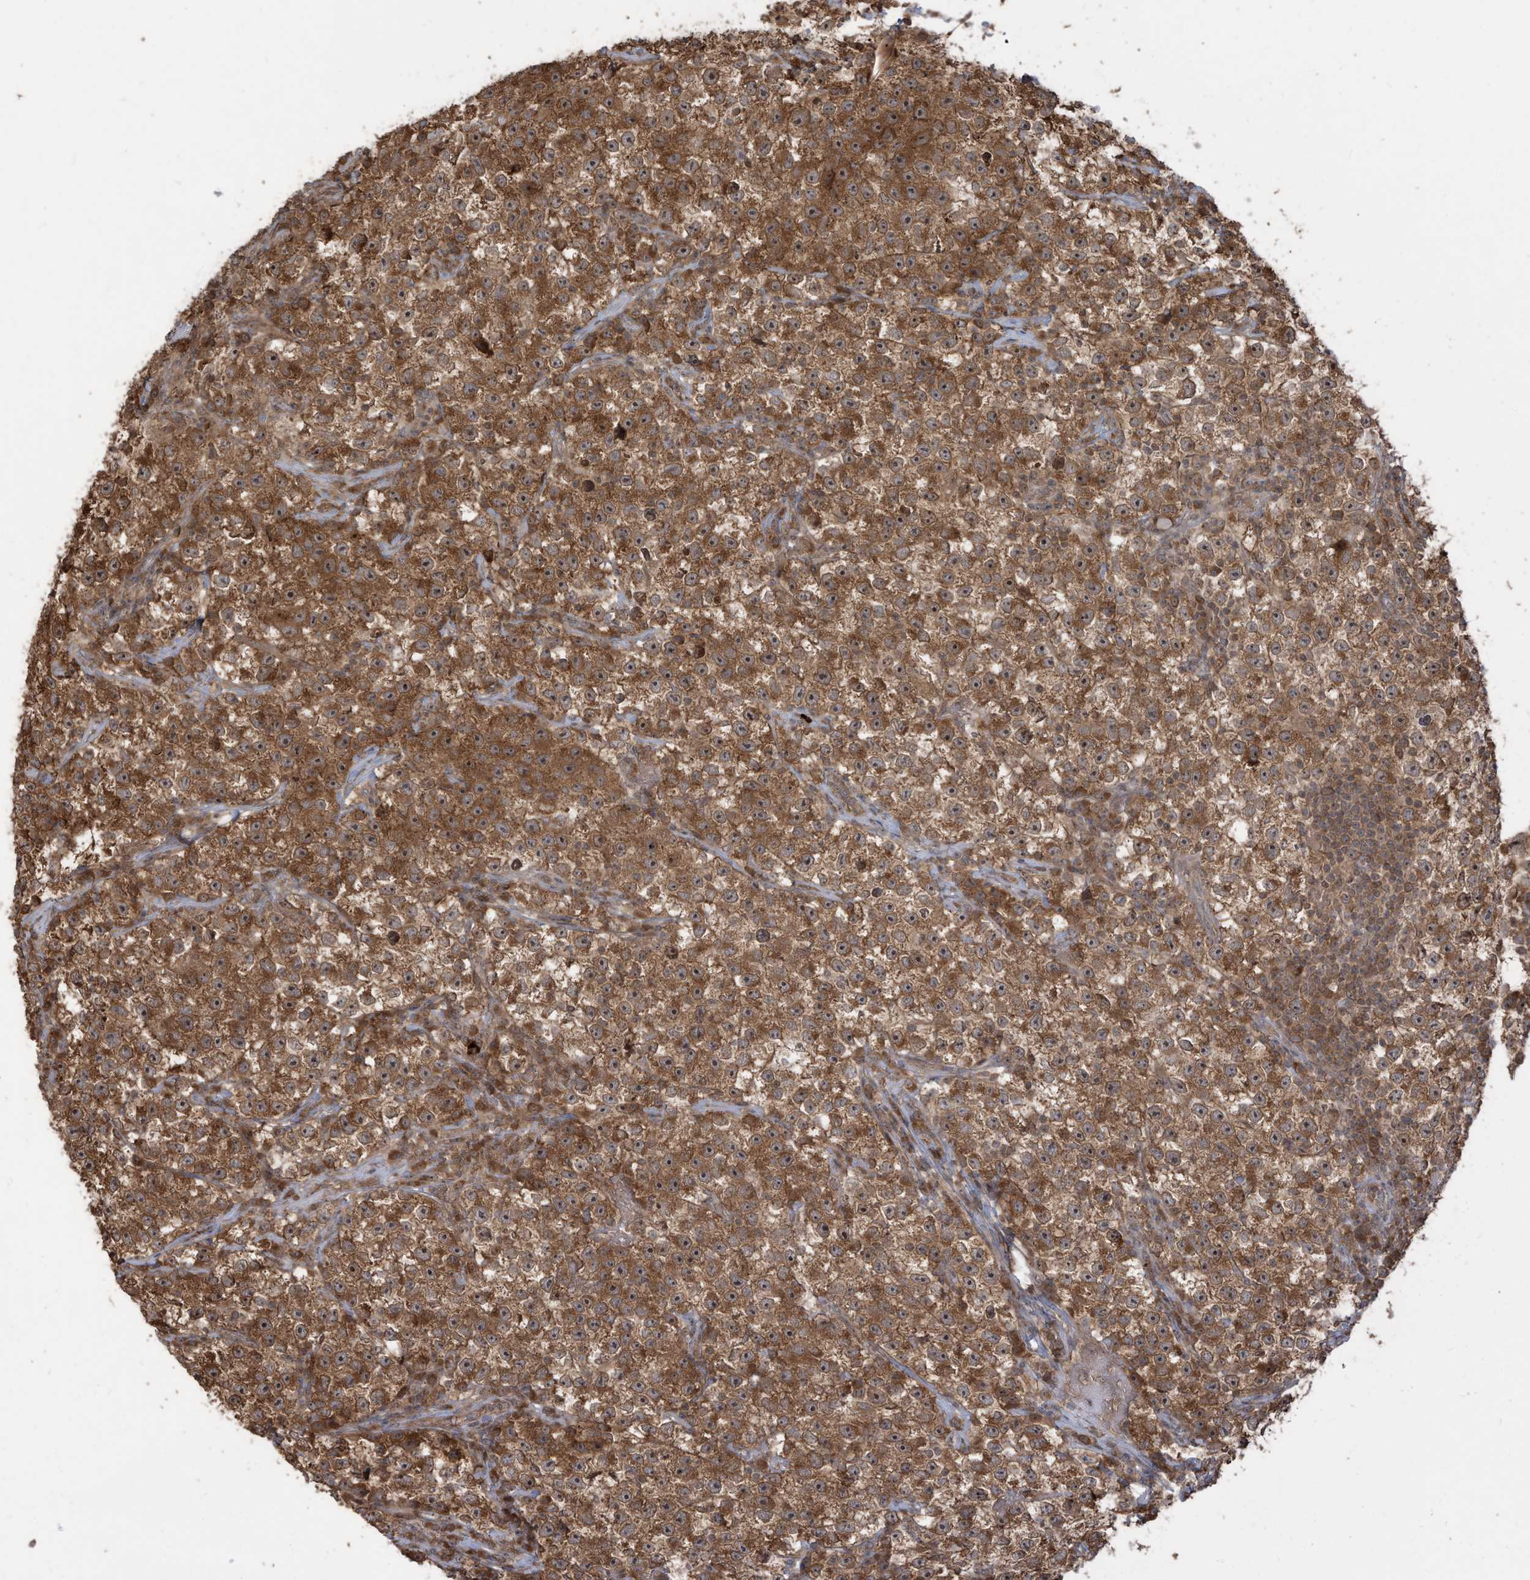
{"staining": {"intensity": "moderate", "quantity": ">75%", "location": "cytoplasmic/membranous"}, "tissue": "testis cancer", "cell_type": "Tumor cells", "image_type": "cancer", "snomed": [{"axis": "morphology", "description": "Seminoma, NOS"}, {"axis": "topography", "description": "Testis"}], "caption": "A high-resolution histopathology image shows immunohistochemistry (IHC) staining of testis cancer, which demonstrates moderate cytoplasmic/membranous staining in about >75% of tumor cells. The protein is shown in brown color, while the nuclei are stained blue.", "gene": "CARF", "patient": {"sex": "male", "age": 22}}